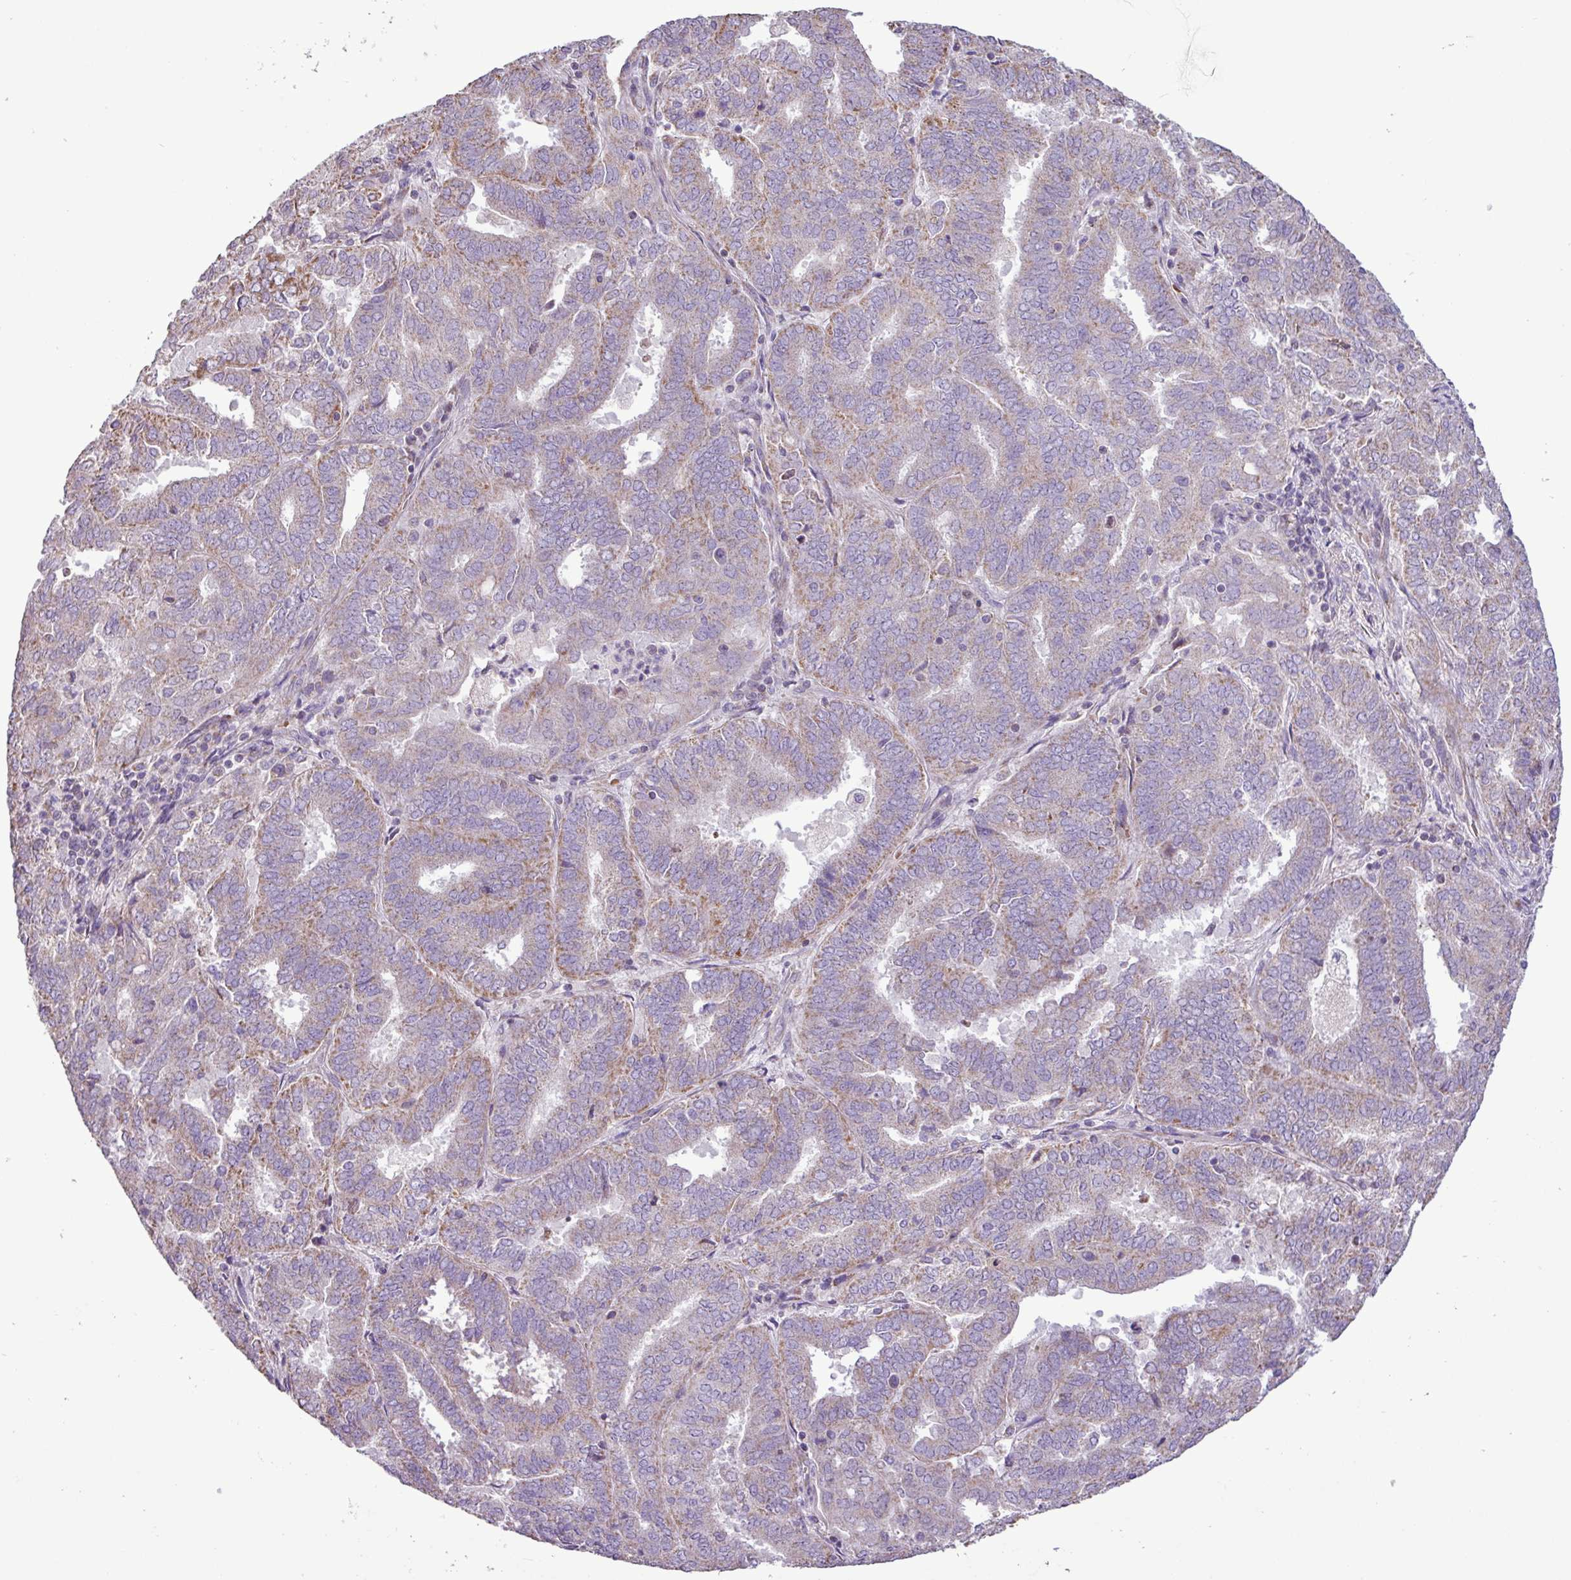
{"staining": {"intensity": "moderate", "quantity": "25%-75%", "location": "cytoplasmic/membranous"}, "tissue": "endometrial cancer", "cell_type": "Tumor cells", "image_type": "cancer", "snomed": [{"axis": "morphology", "description": "Adenocarcinoma, NOS"}, {"axis": "topography", "description": "Endometrium"}], "caption": "DAB (3,3'-diaminobenzidine) immunohistochemical staining of human endometrial cancer exhibits moderate cytoplasmic/membranous protein expression in approximately 25%-75% of tumor cells.", "gene": "FAM183A", "patient": {"sex": "female", "age": 72}}